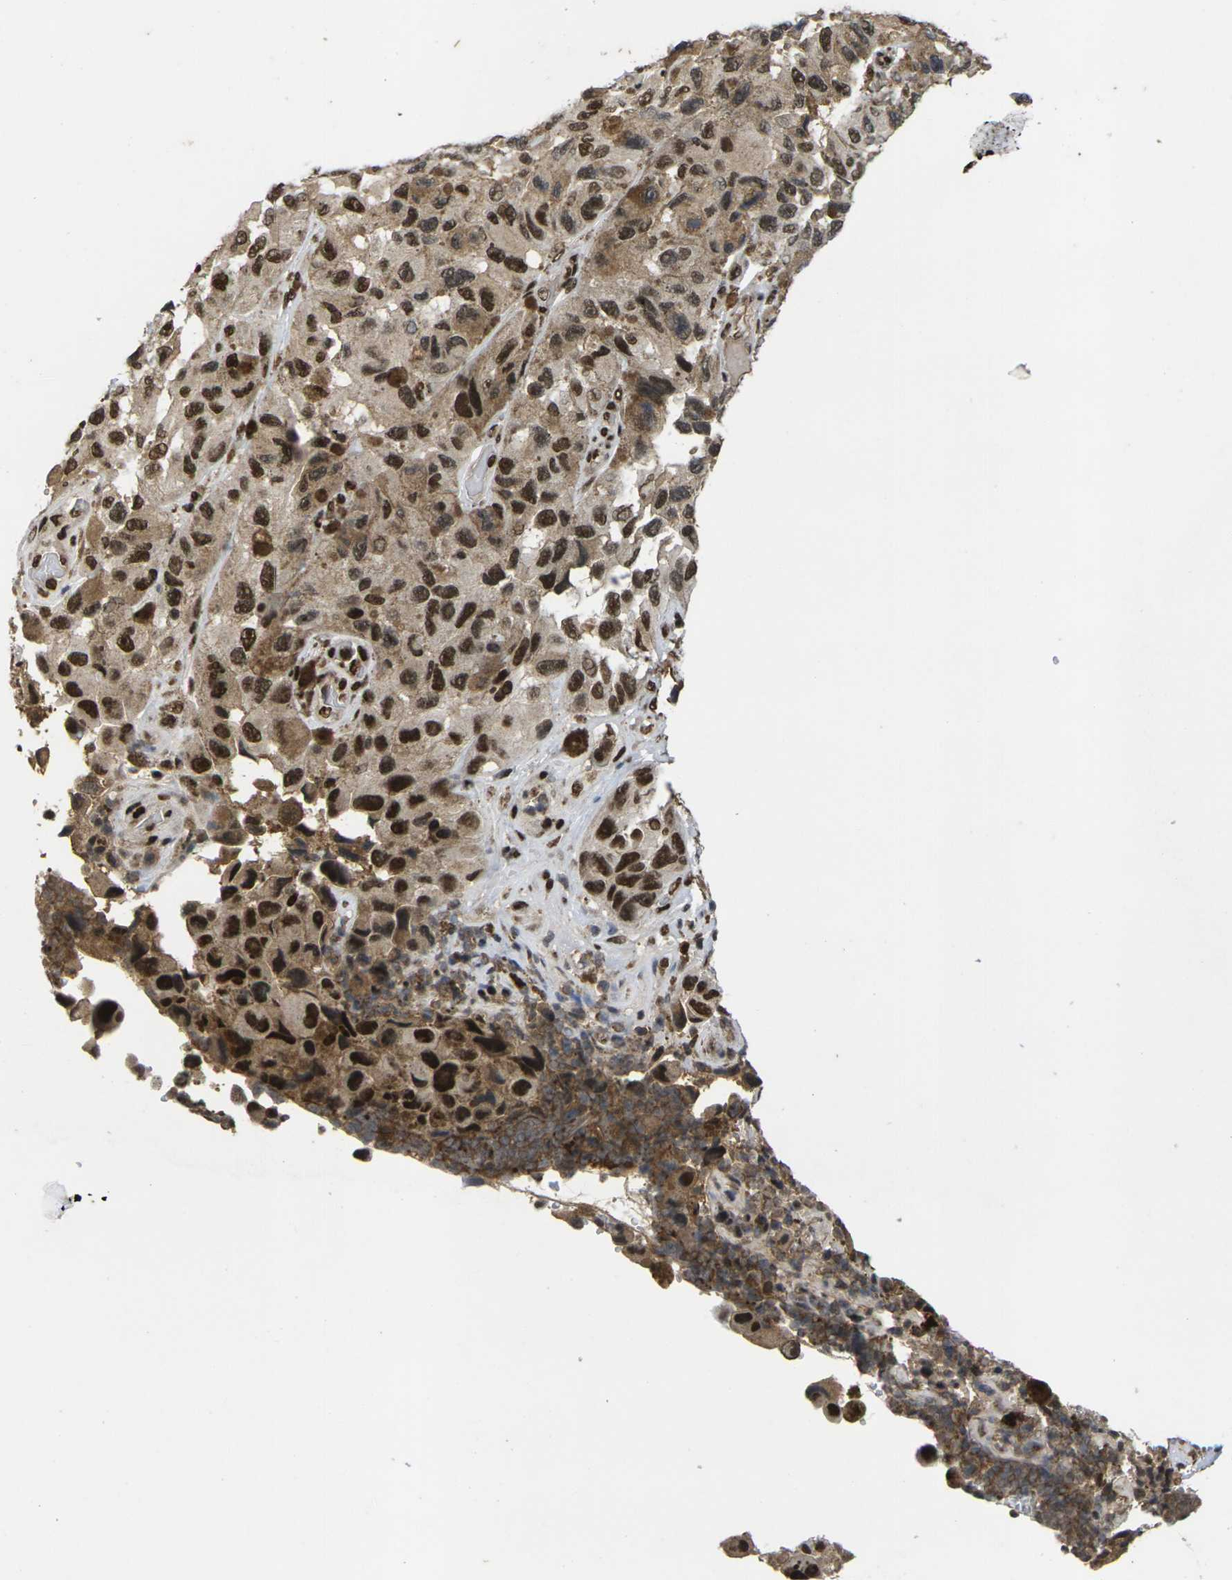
{"staining": {"intensity": "strong", "quantity": ">75%", "location": "nuclear"}, "tissue": "melanoma", "cell_type": "Tumor cells", "image_type": "cancer", "snomed": [{"axis": "morphology", "description": "Malignant melanoma, NOS"}, {"axis": "topography", "description": "Skin"}], "caption": "The micrograph displays staining of melanoma, revealing strong nuclear protein staining (brown color) within tumor cells.", "gene": "GTF2E1", "patient": {"sex": "female", "age": 73}}